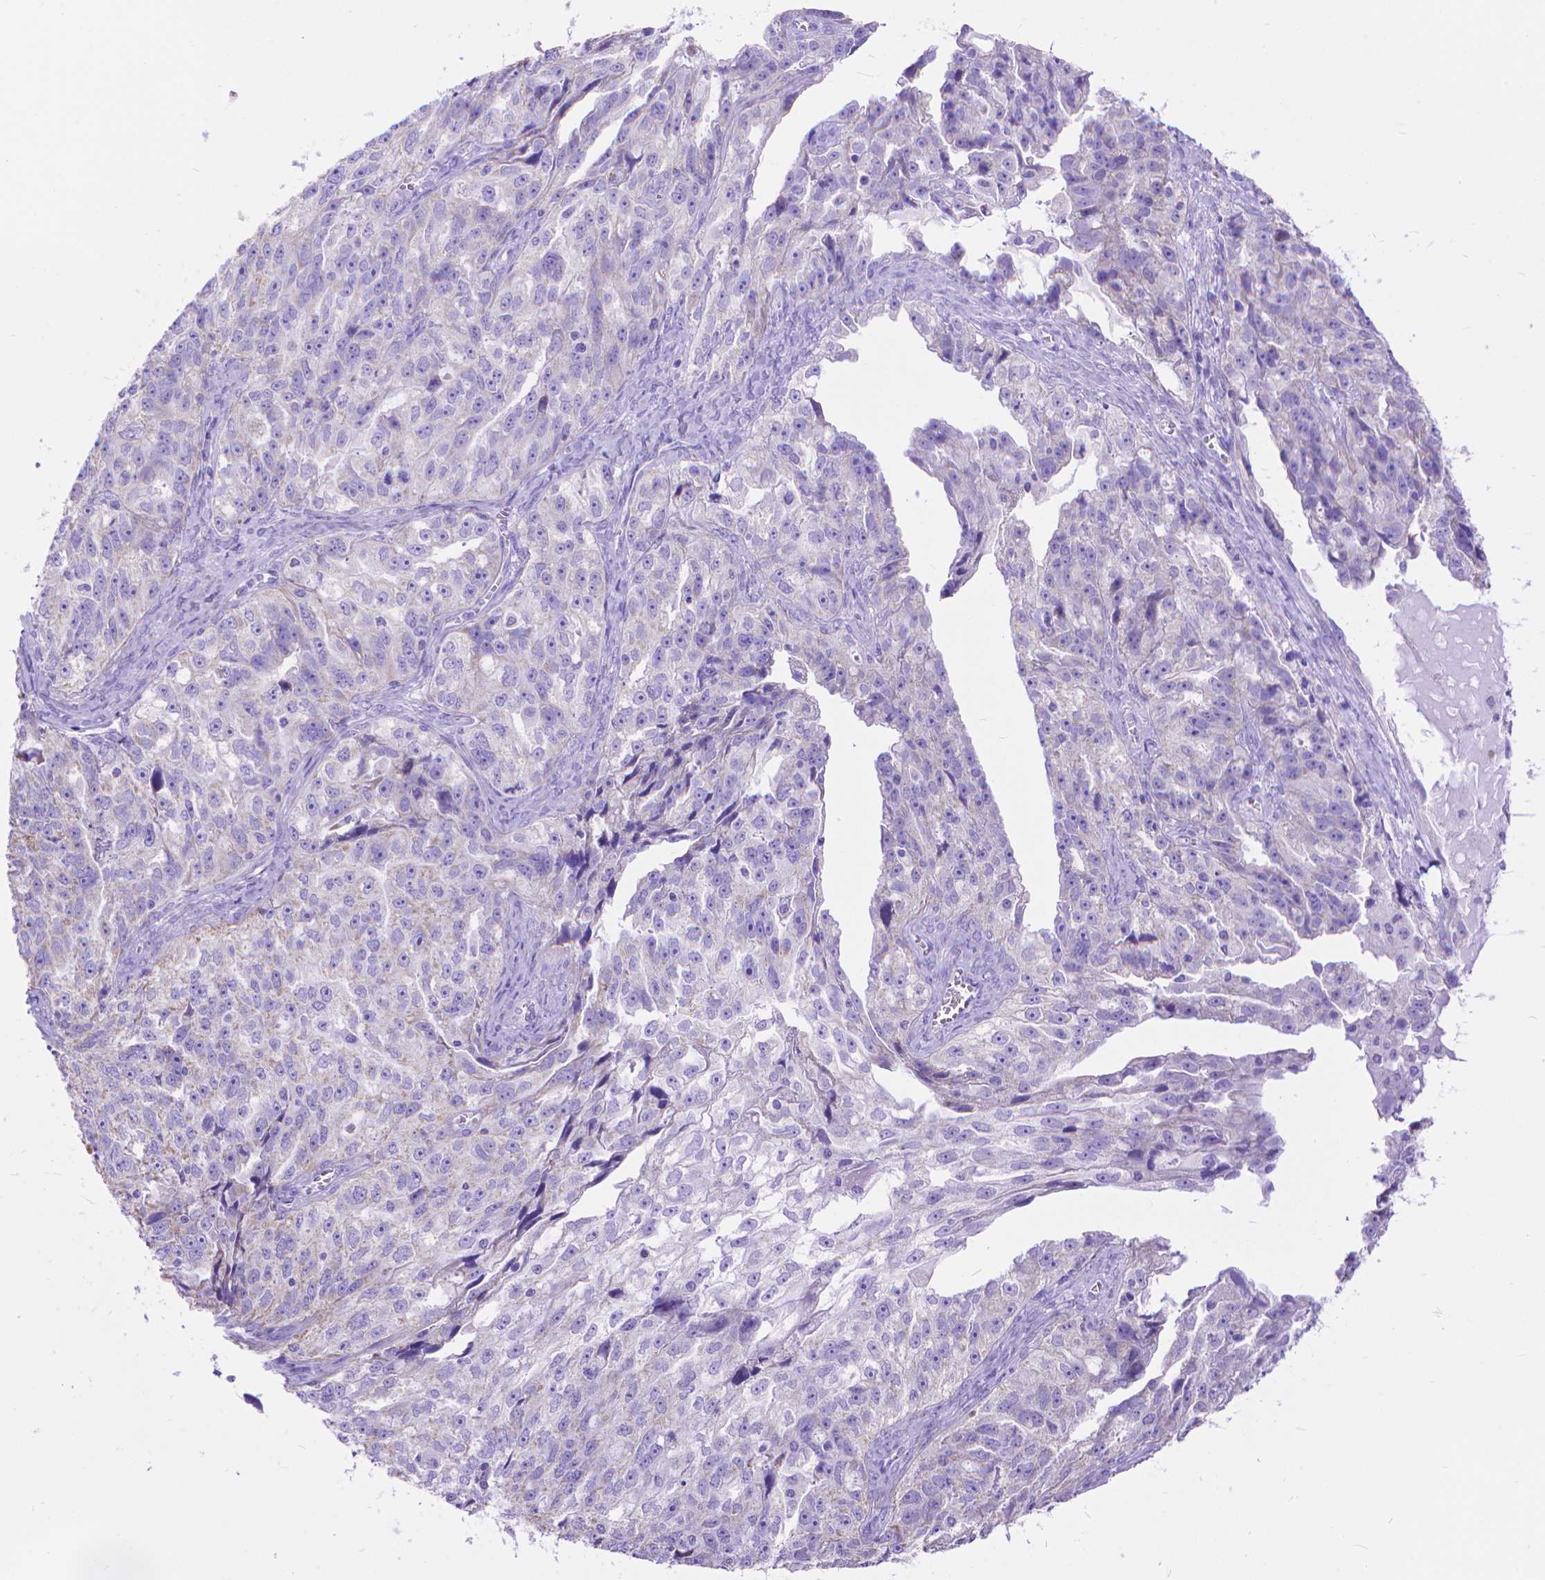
{"staining": {"intensity": "negative", "quantity": "none", "location": "none"}, "tissue": "ovarian cancer", "cell_type": "Tumor cells", "image_type": "cancer", "snomed": [{"axis": "morphology", "description": "Cystadenocarcinoma, serous, NOS"}, {"axis": "topography", "description": "Ovary"}], "caption": "There is no significant positivity in tumor cells of ovarian cancer.", "gene": "DHRS2", "patient": {"sex": "female", "age": 51}}